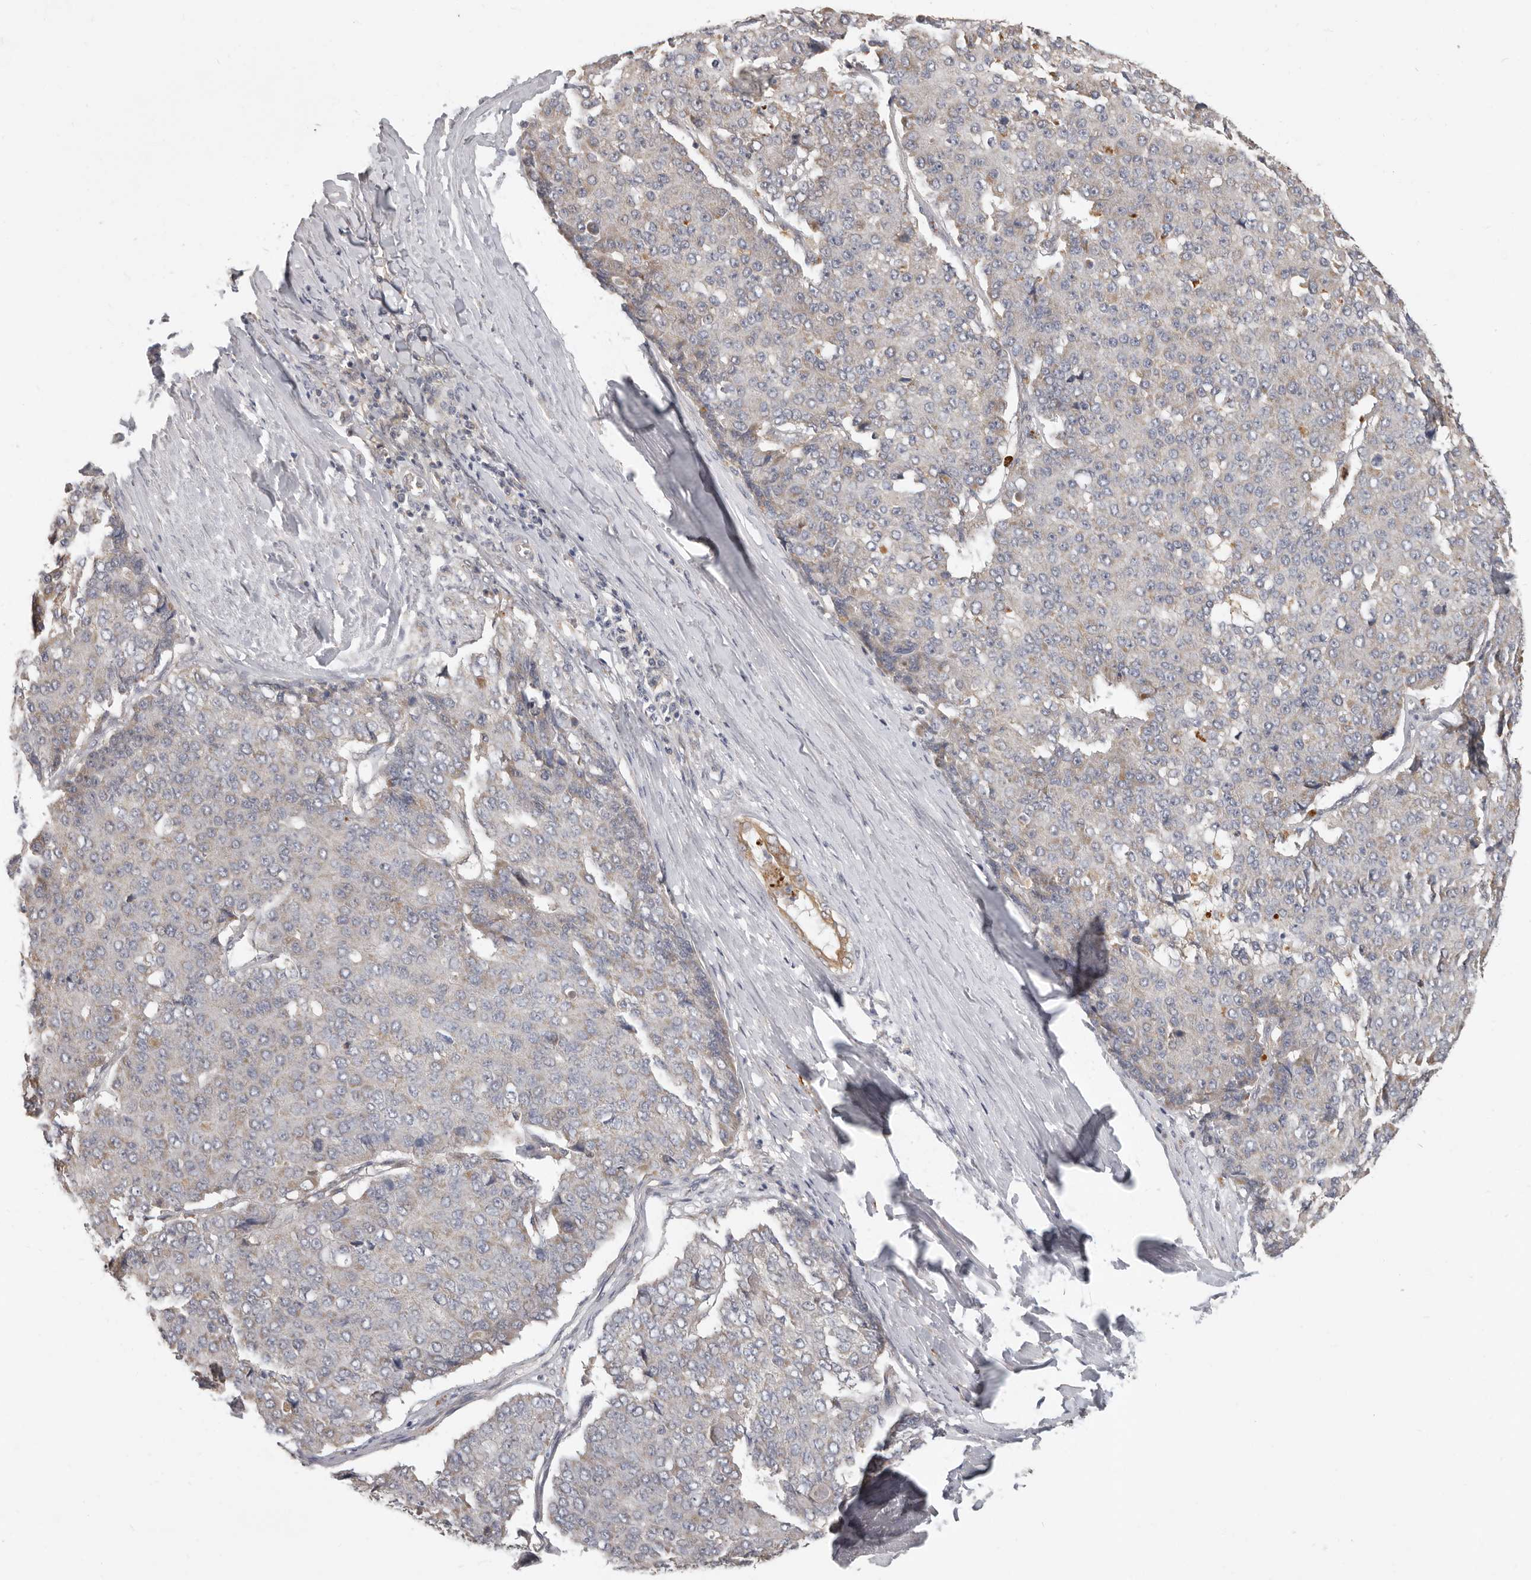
{"staining": {"intensity": "weak", "quantity": "<25%", "location": "cytoplasmic/membranous"}, "tissue": "pancreatic cancer", "cell_type": "Tumor cells", "image_type": "cancer", "snomed": [{"axis": "morphology", "description": "Adenocarcinoma, NOS"}, {"axis": "topography", "description": "Pancreas"}], "caption": "Tumor cells are negative for protein expression in human adenocarcinoma (pancreatic). (Brightfield microscopy of DAB (3,3'-diaminobenzidine) immunohistochemistry (IHC) at high magnification).", "gene": "UNK", "patient": {"sex": "male", "age": 50}}